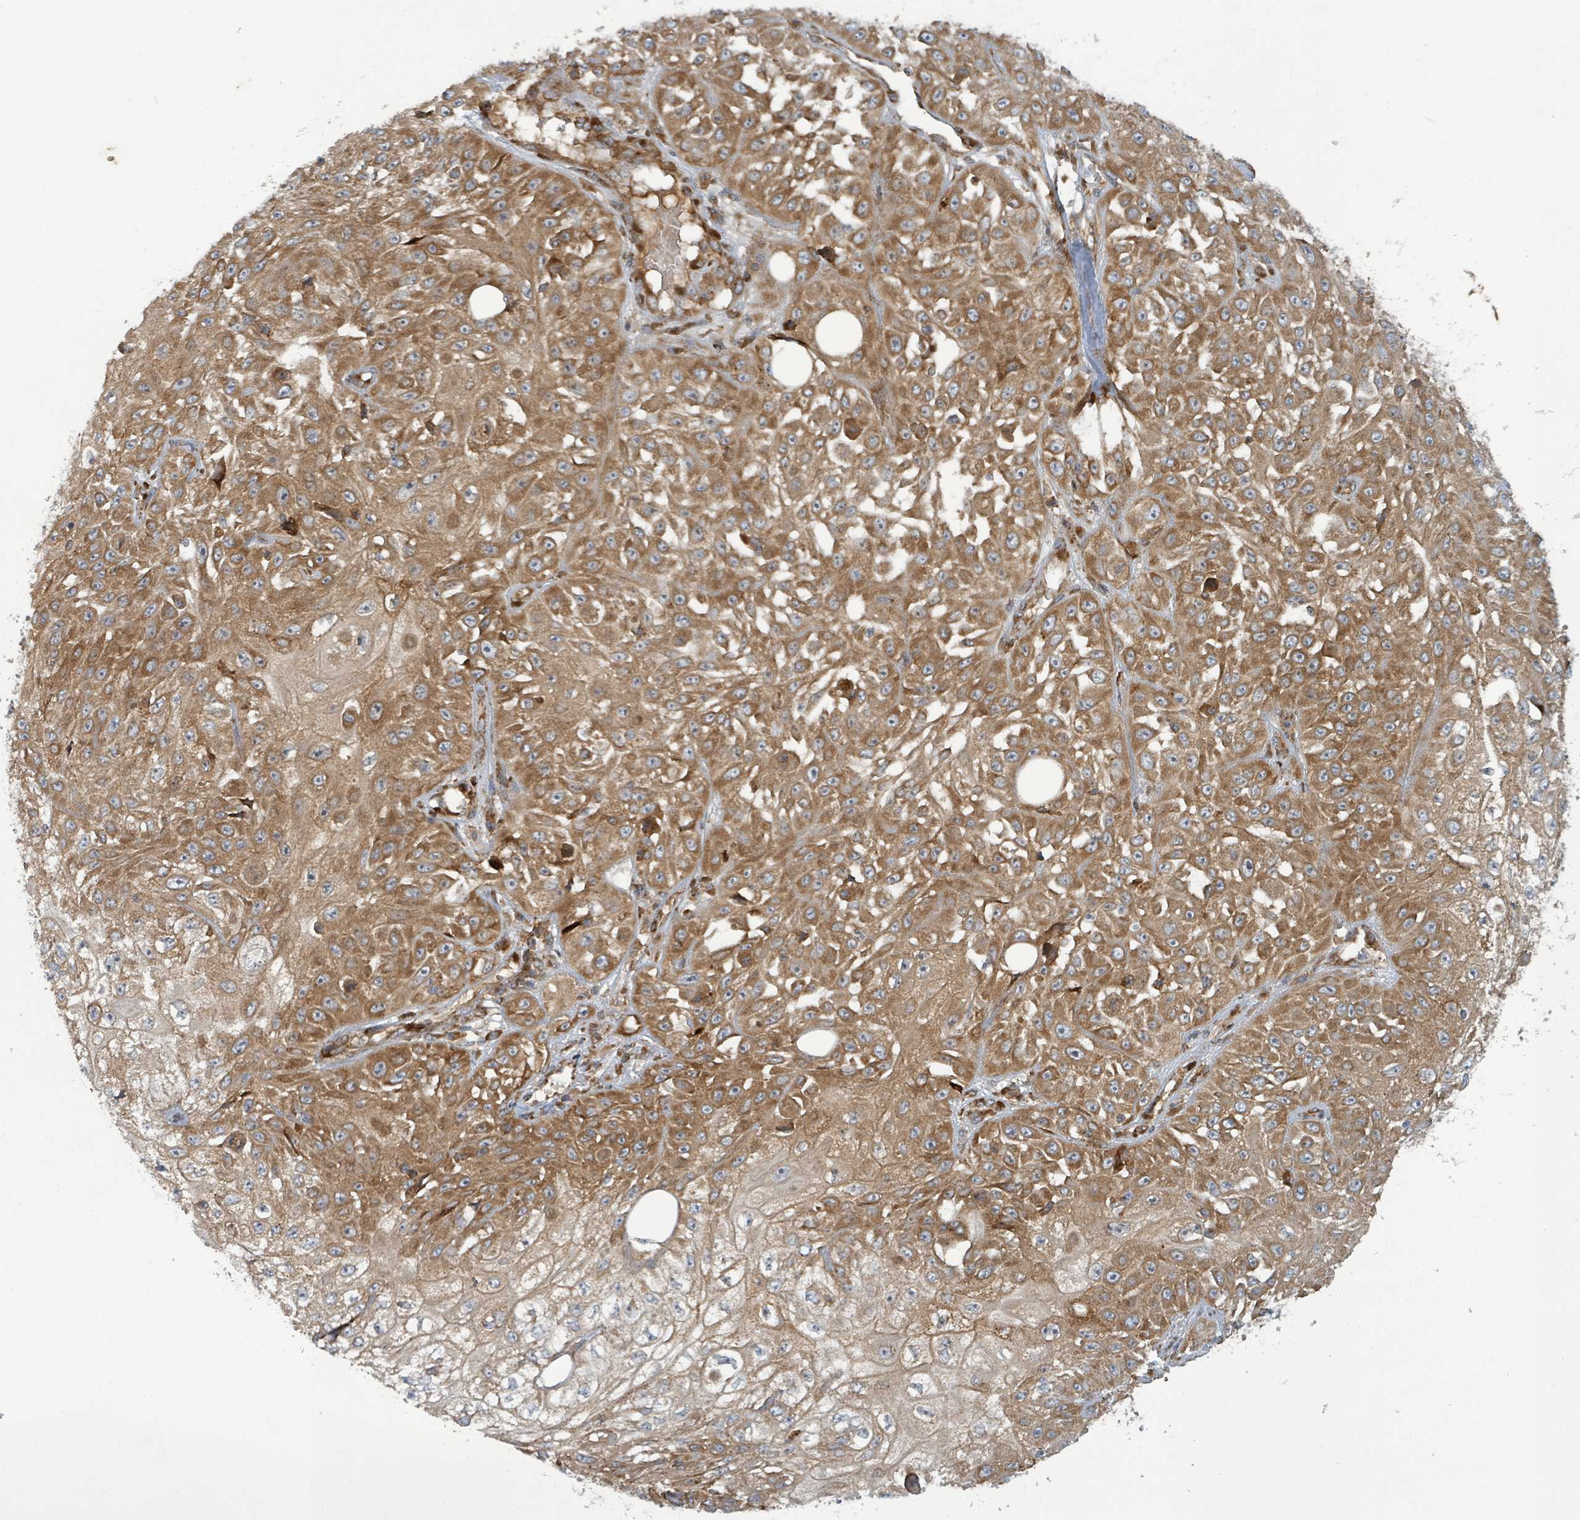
{"staining": {"intensity": "moderate", "quantity": ">75%", "location": "cytoplasmic/membranous"}, "tissue": "skin cancer", "cell_type": "Tumor cells", "image_type": "cancer", "snomed": [{"axis": "morphology", "description": "Squamous cell carcinoma, NOS"}, {"axis": "morphology", "description": "Squamous cell carcinoma, metastatic, NOS"}, {"axis": "topography", "description": "Skin"}, {"axis": "topography", "description": "Lymph node"}], "caption": "Metastatic squamous cell carcinoma (skin) stained with a protein marker exhibits moderate staining in tumor cells.", "gene": "OR51E1", "patient": {"sex": "male", "age": 75}}